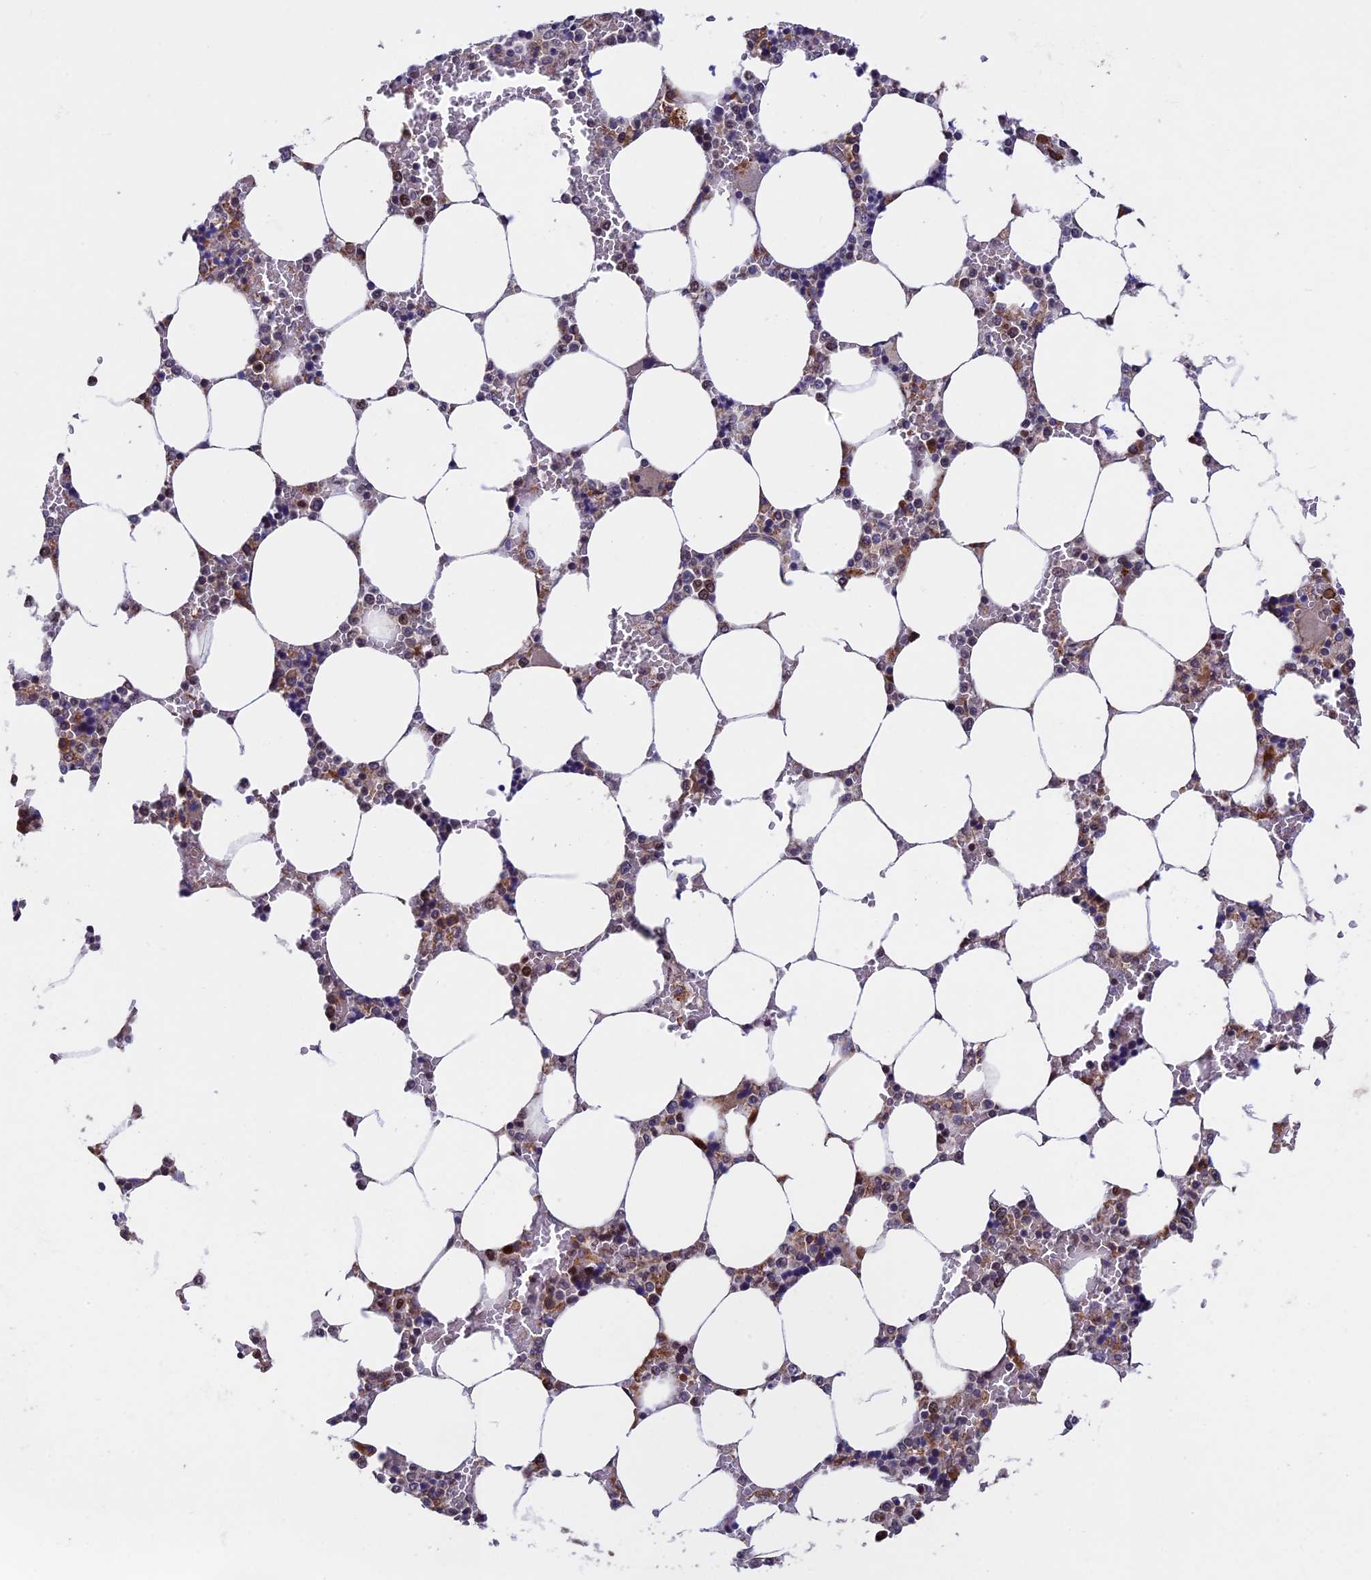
{"staining": {"intensity": "moderate", "quantity": "25%-75%", "location": "cytoplasmic/membranous"}, "tissue": "bone marrow", "cell_type": "Hematopoietic cells", "image_type": "normal", "snomed": [{"axis": "morphology", "description": "Normal tissue, NOS"}, {"axis": "topography", "description": "Bone marrow"}], "caption": "Bone marrow stained for a protein (brown) displays moderate cytoplasmic/membranous positive staining in approximately 25%-75% of hematopoietic cells.", "gene": "RNF17", "patient": {"sex": "male", "age": 64}}